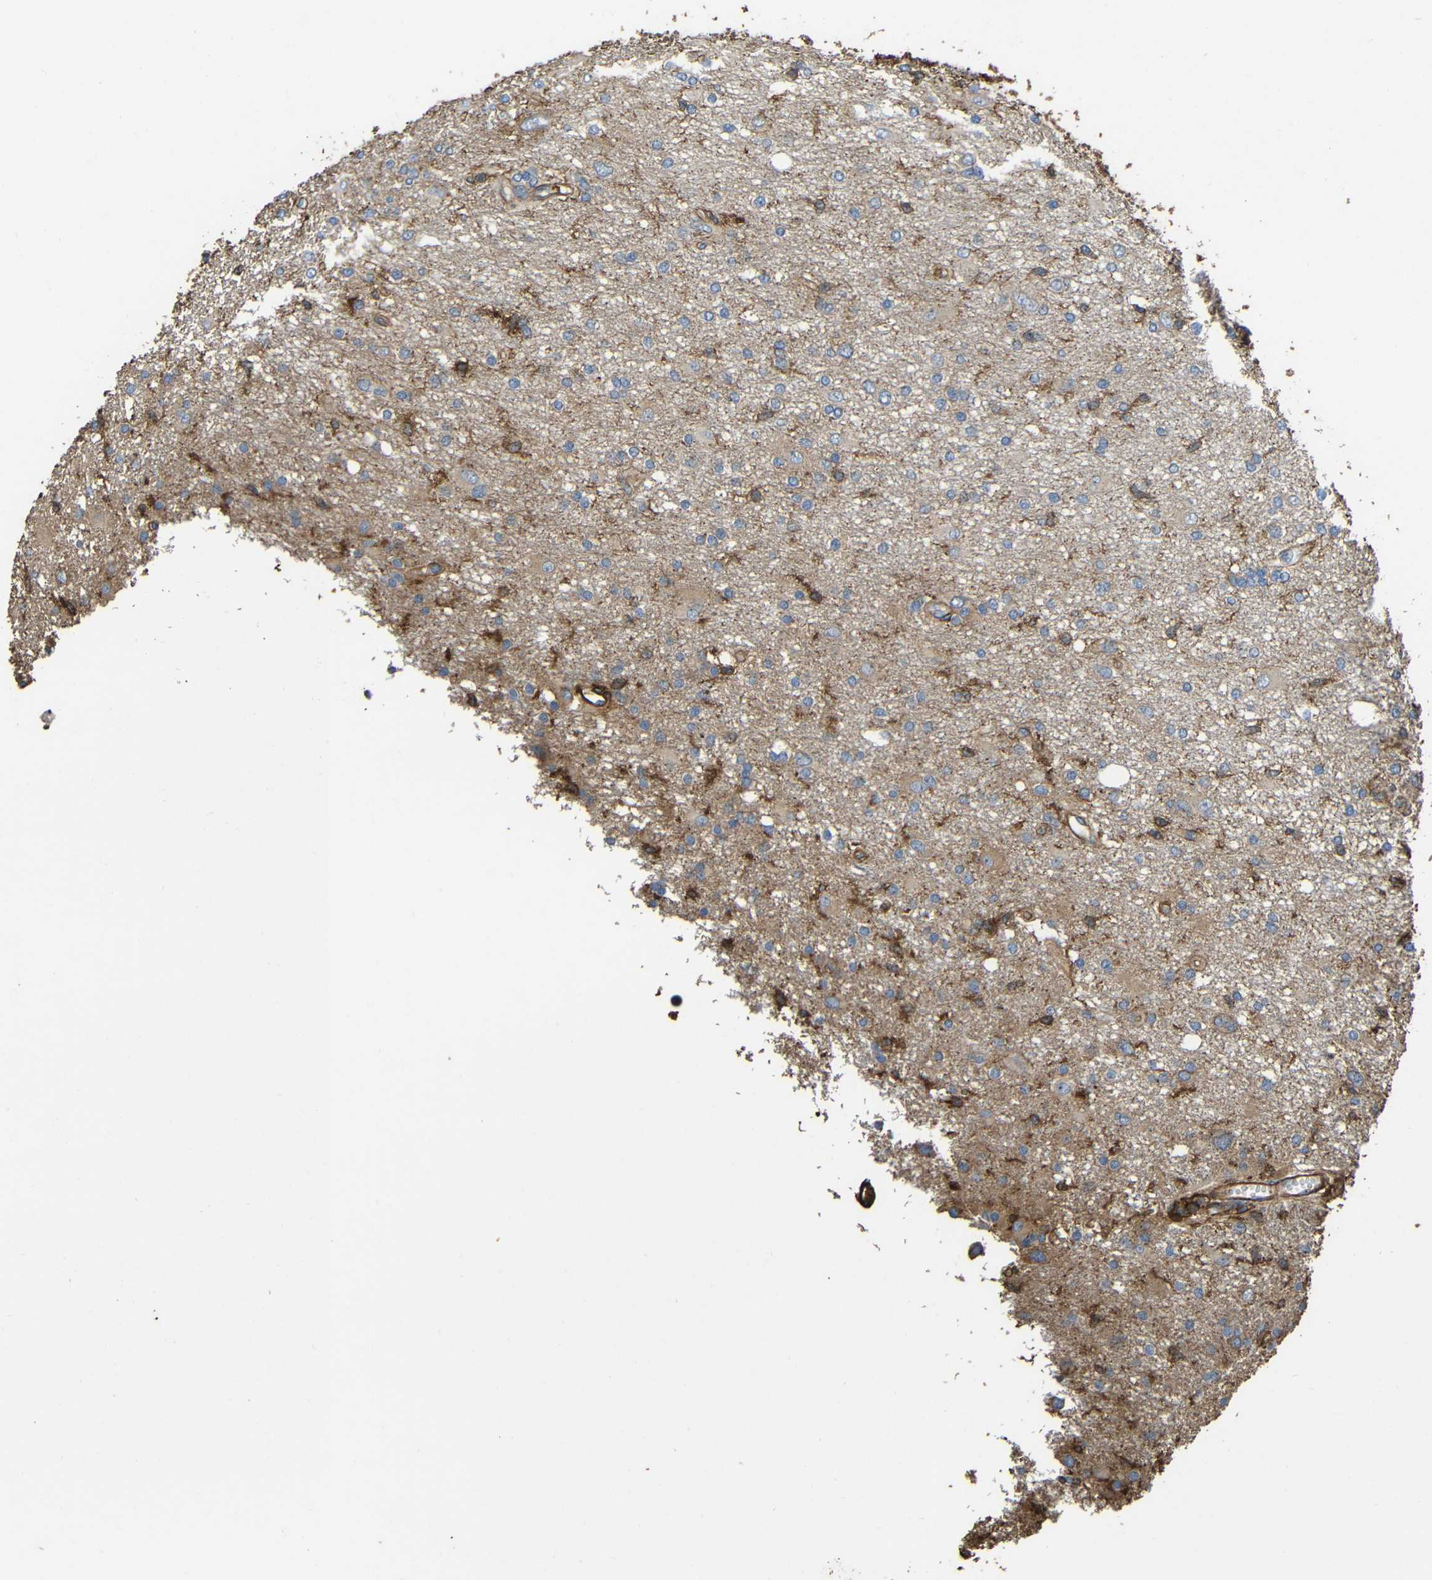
{"staining": {"intensity": "weak", "quantity": "<25%", "location": "cytoplasmic/membranous"}, "tissue": "glioma", "cell_type": "Tumor cells", "image_type": "cancer", "snomed": [{"axis": "morphology", "description": "Glioma, malignant, High grade"}, {"axis": "topography", "description": "Brain"}], "caption": "The micrograph demonstrates no significant expression in tumor cells of high-grade glioma (malignant).", "gene": "RHOT2", "patient": {"sex": "female", "age": 59}}